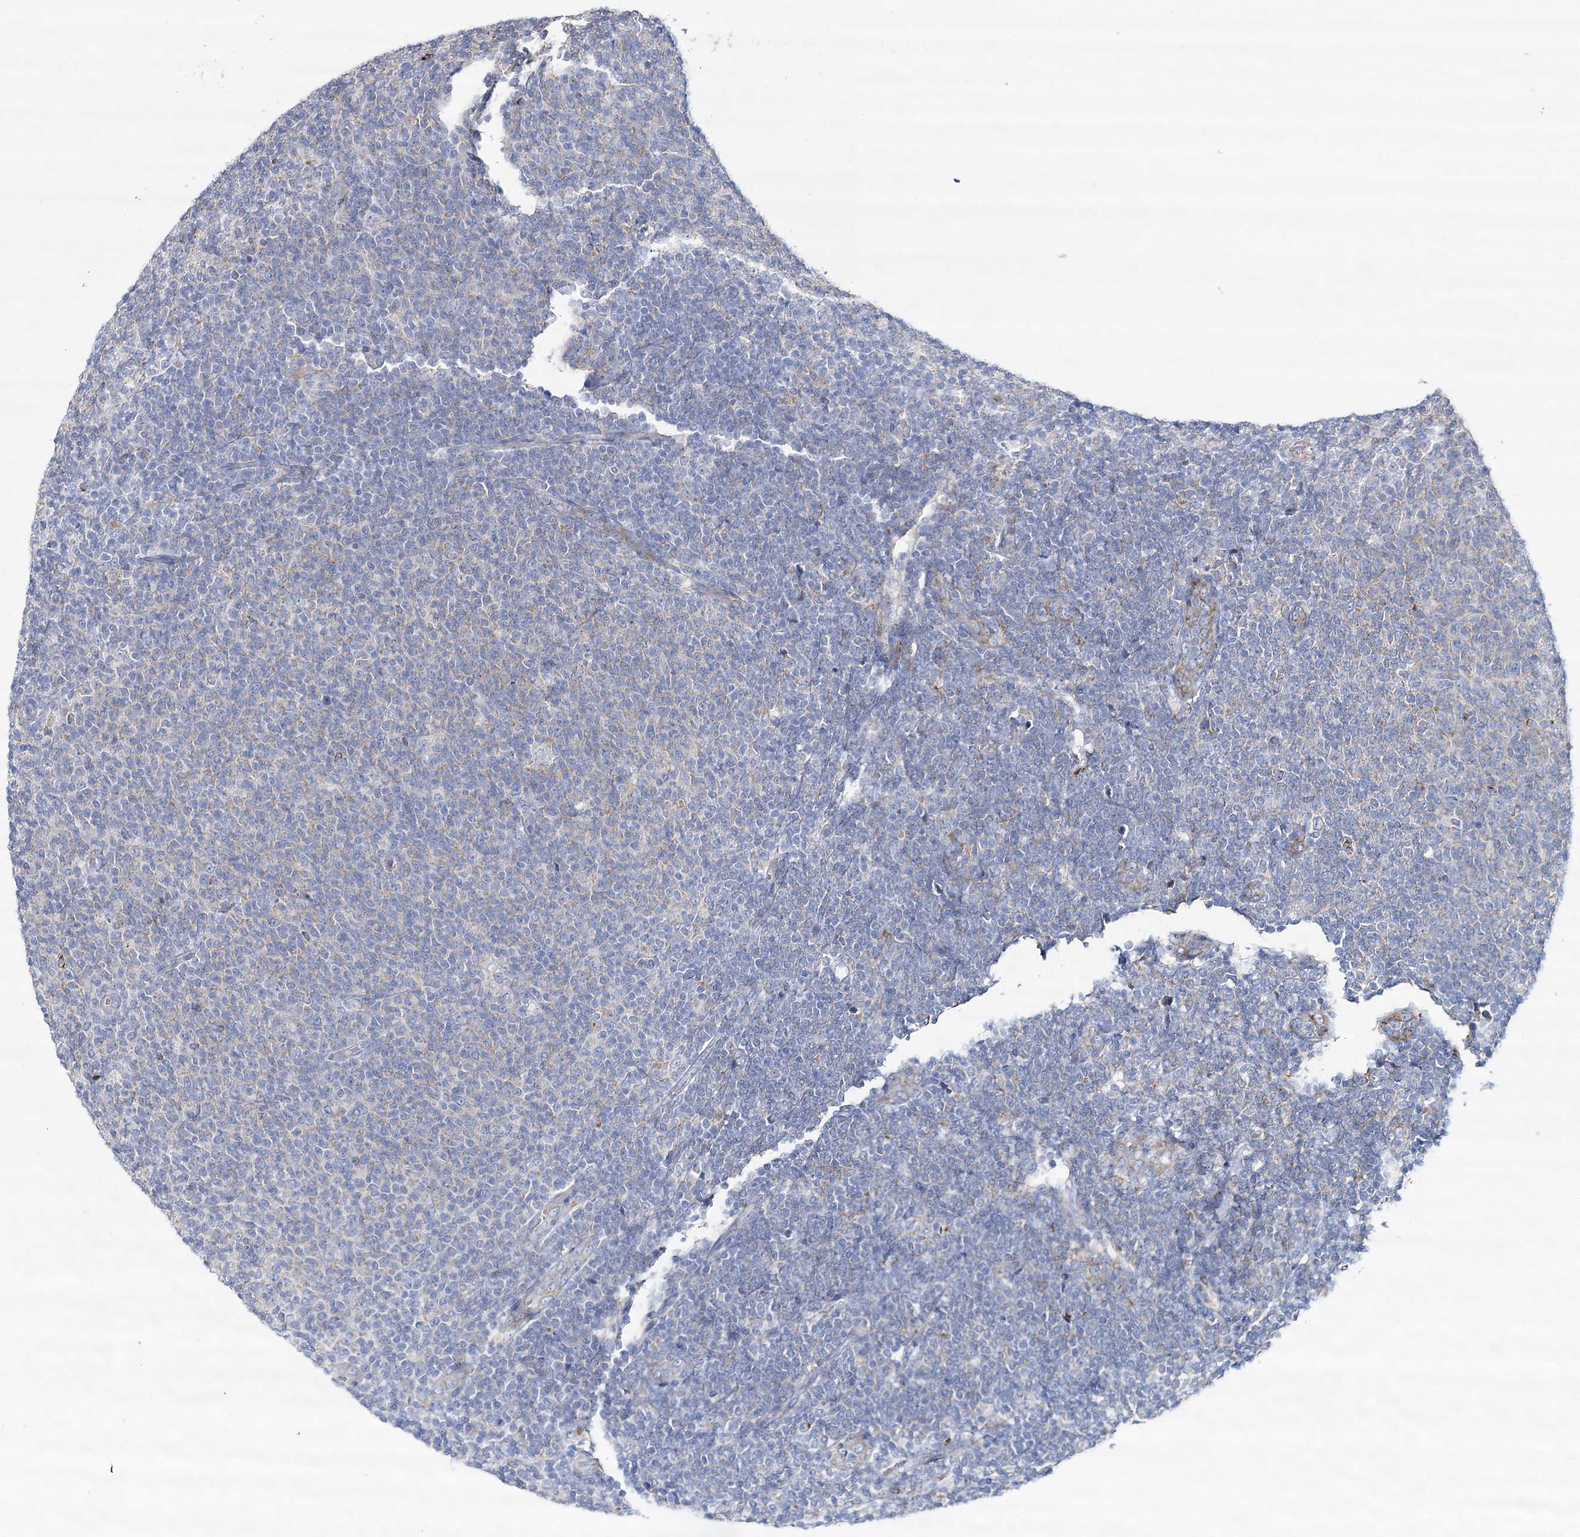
{"staining": {"intensity": "negative", "quantity": "none", "location": "none"}, "tissue": "lymphoma", "cell_type": "Tumor cells", "image_type": "cancer", "snomed": [{"axis": "morphology", "description": "Malignant lymphoma, non-Hodgkin's type, Low grade"}, {"axis": "topography", "description": "Lymph node"}], "caption": "Tumor cells are negative for brown protein staining in low-grade malignant lymphoma, non-Hodgkin's type.", "gene": "THUMPD3", "patient": {"sex": "male", "age": 66}}